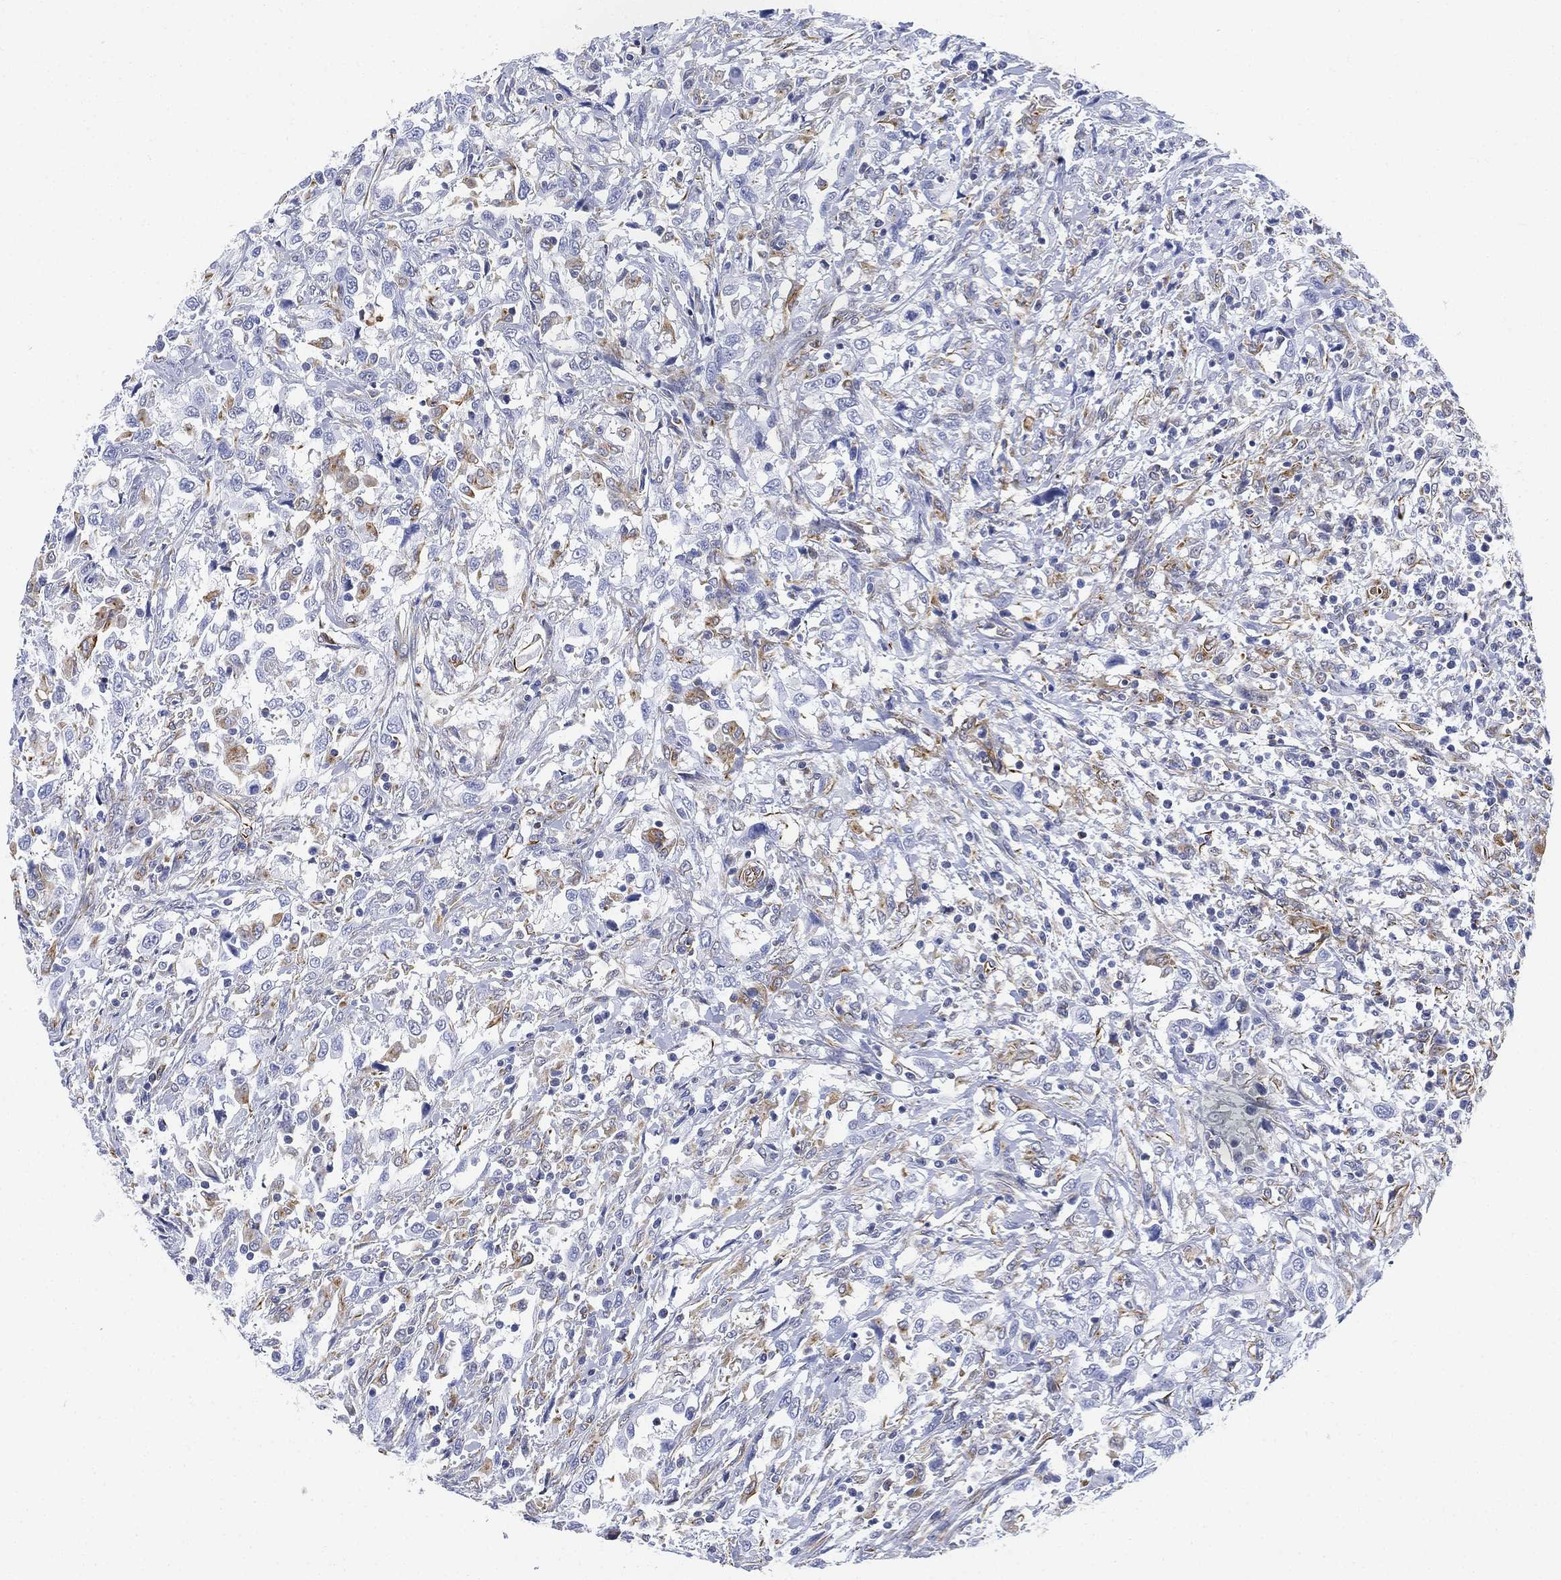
{"staining": {"intensity": "weak", "quantity": "<25%", "location": "cytoplasmic/membranous"}, "tissue": "urothelial cancer", "cell_type": "Tumor cells", "image_type": "cancer", "snomed": [{"axis": "morphology", "description": "Urothelial carcinoma, NOS"}, {"axis": "morphology", "description": "Urothelial carcinoma, High grade"}, {"axis": "topography", "description": "Urinary bladder"}], "caption": "Immunohistochemical staining of human urothelial cancer shows no significant staining in tumor cells.", "gene": "PSKH2", "patient": {"sex": "female", "age": 64}}